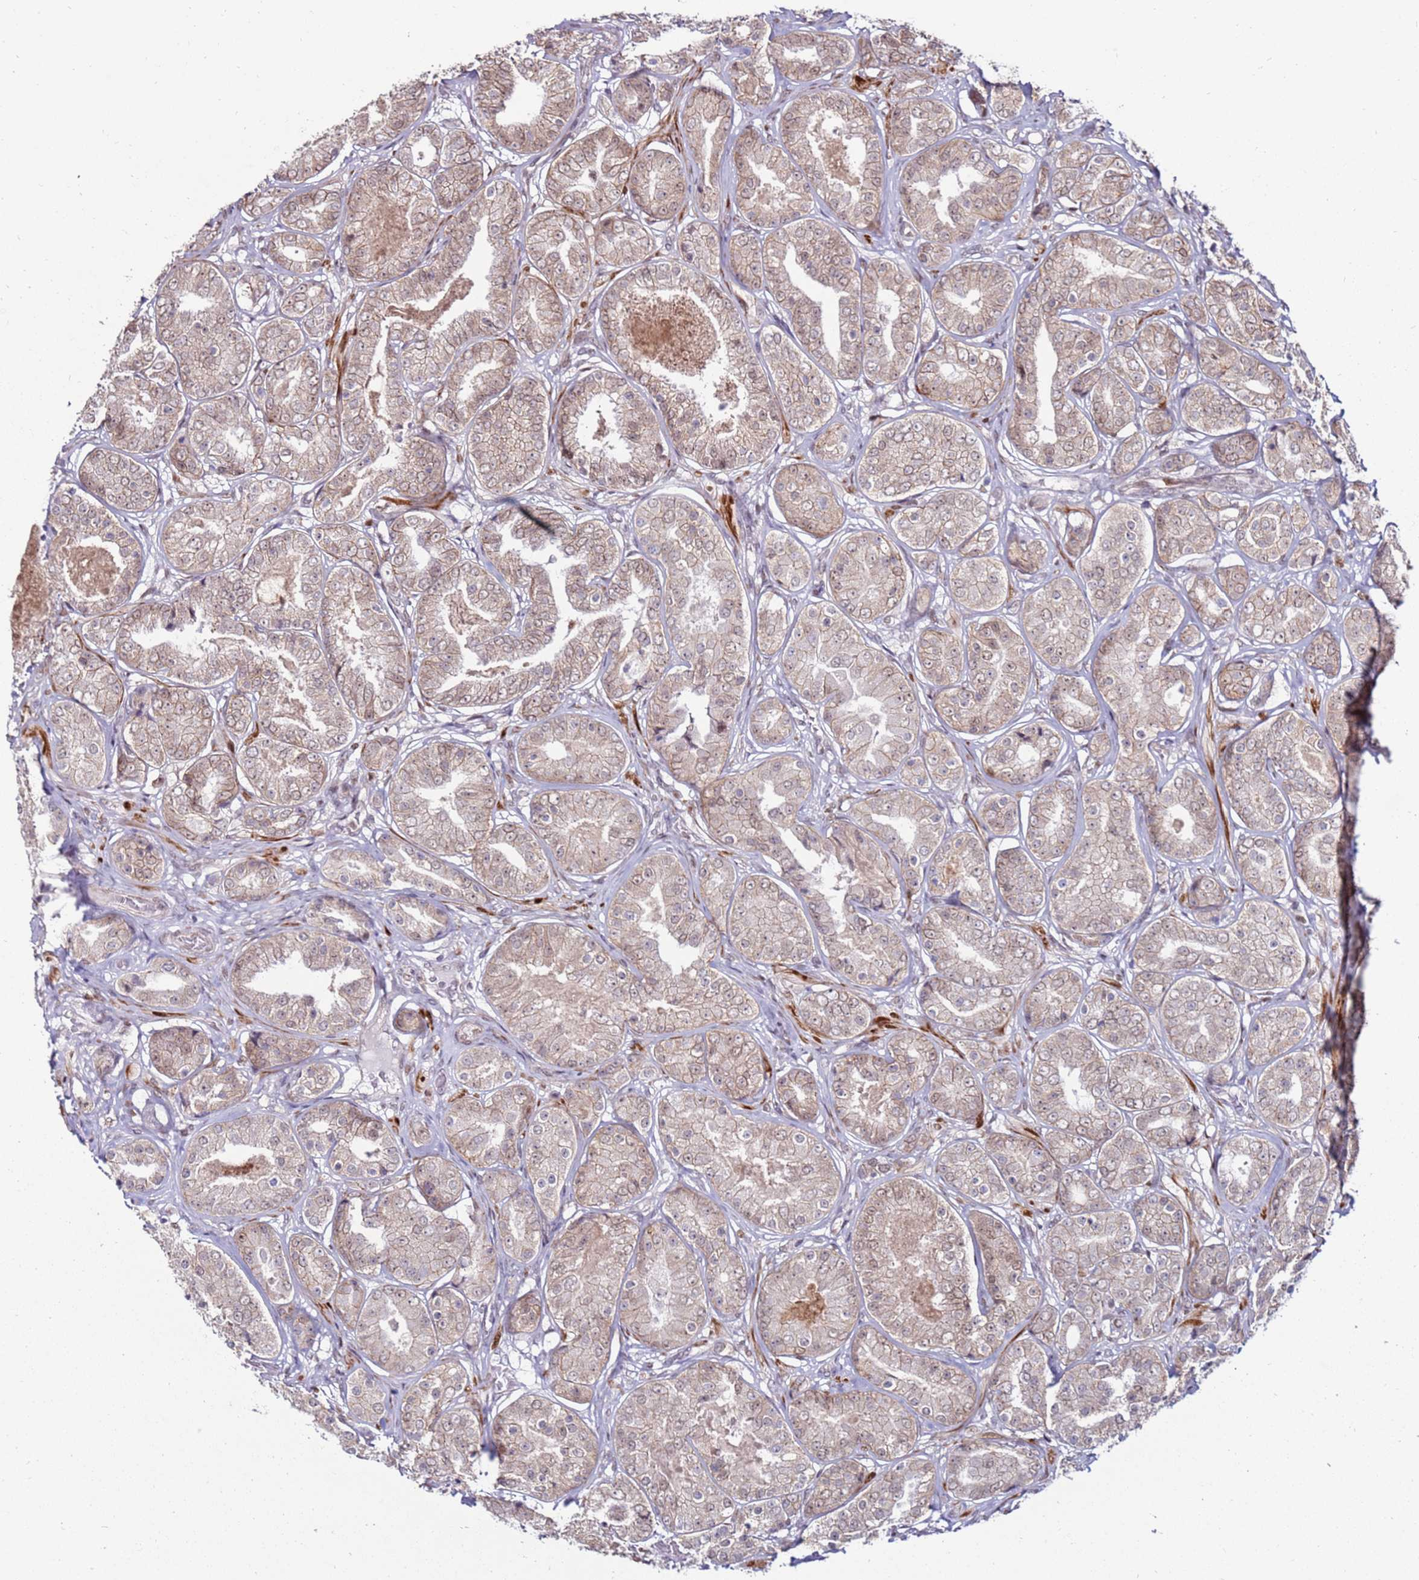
{"staining": {"intensity": "weak", "quantity": ">75%", "location": "cytoplasmic/membranous,nuclear"}, "tissue": "prostate cancer", "cell_type": "Tumor cells", "image_type": "cancer", "snomed": [{"axis": "morphology", "description": "Adenocarcinoma, High grade"}, {"axis": "topography", "description": "Prostate"}], "caption": "The micrograph demonstrates a brown stain indicating the presence of a protein in the cytoplasmic/membranous and nuclear of tumor cells in prostate cancer.", "gene": "KPNA4", "patient": {"sex": "male", "age": 63}}